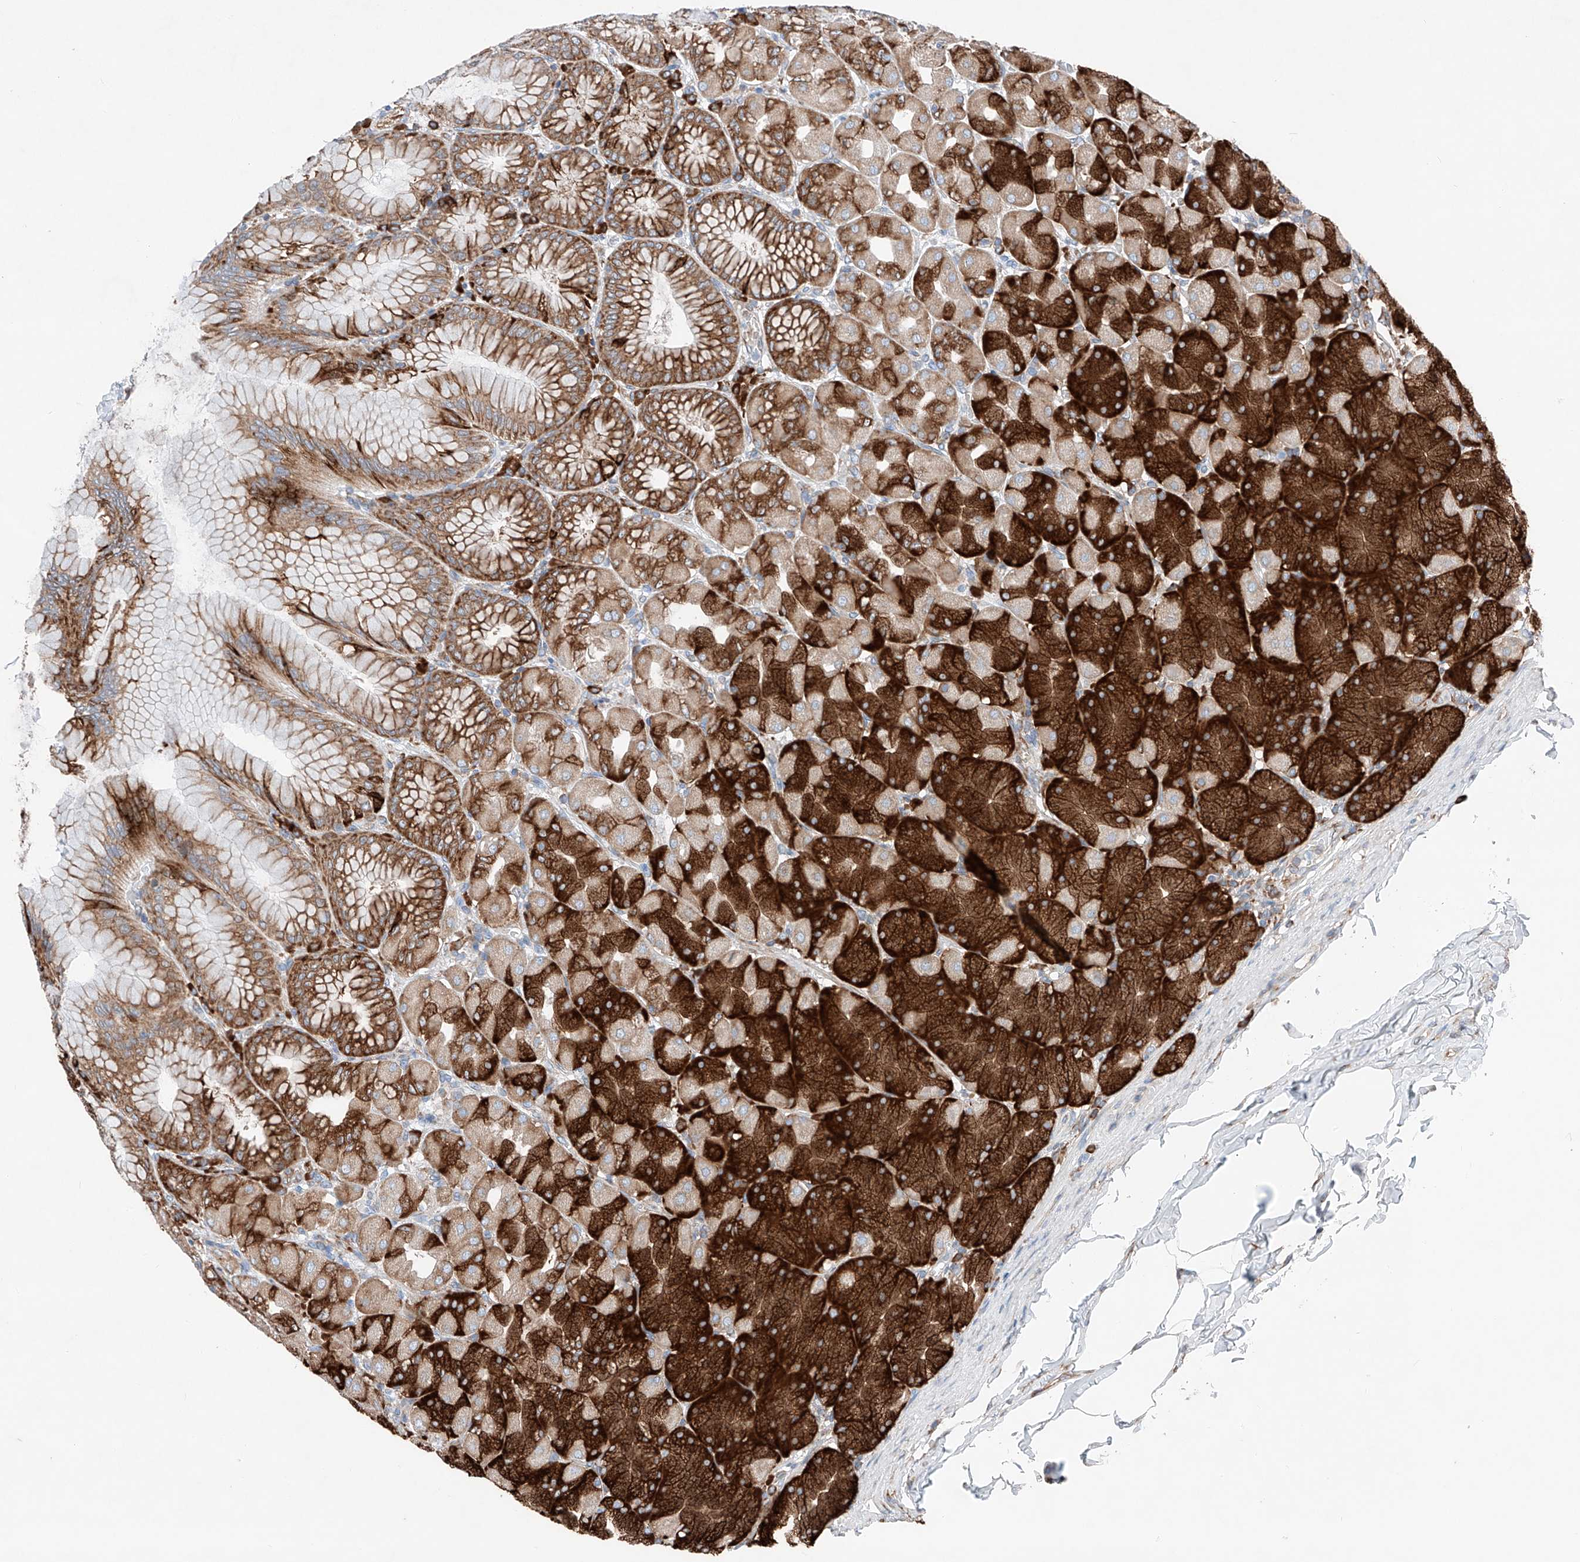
{"staining": {"intensity": "strong", "quantity": ">75%", "location": "cytoplasmic/membranous"}, "tissue": "stomach", "cell_type": "Glandular cells", "image_type": "normal", "snomed": [{"axis": "morphology", "description": "Normal tissue, NOS"}, {"axis": "topography", "description": "Stomach, upper"}], "caption": "Immunohistochemical staining of benign stomach exhibits >75% levels of strong cytoplasmic/membranous protein staining in approximately >75% of glandular cells. (brown staining indicates protein expression, while blue staining denotes nuclei).", "gene": "CRELD1", "patient": {"sex": "female", "age": 56}}